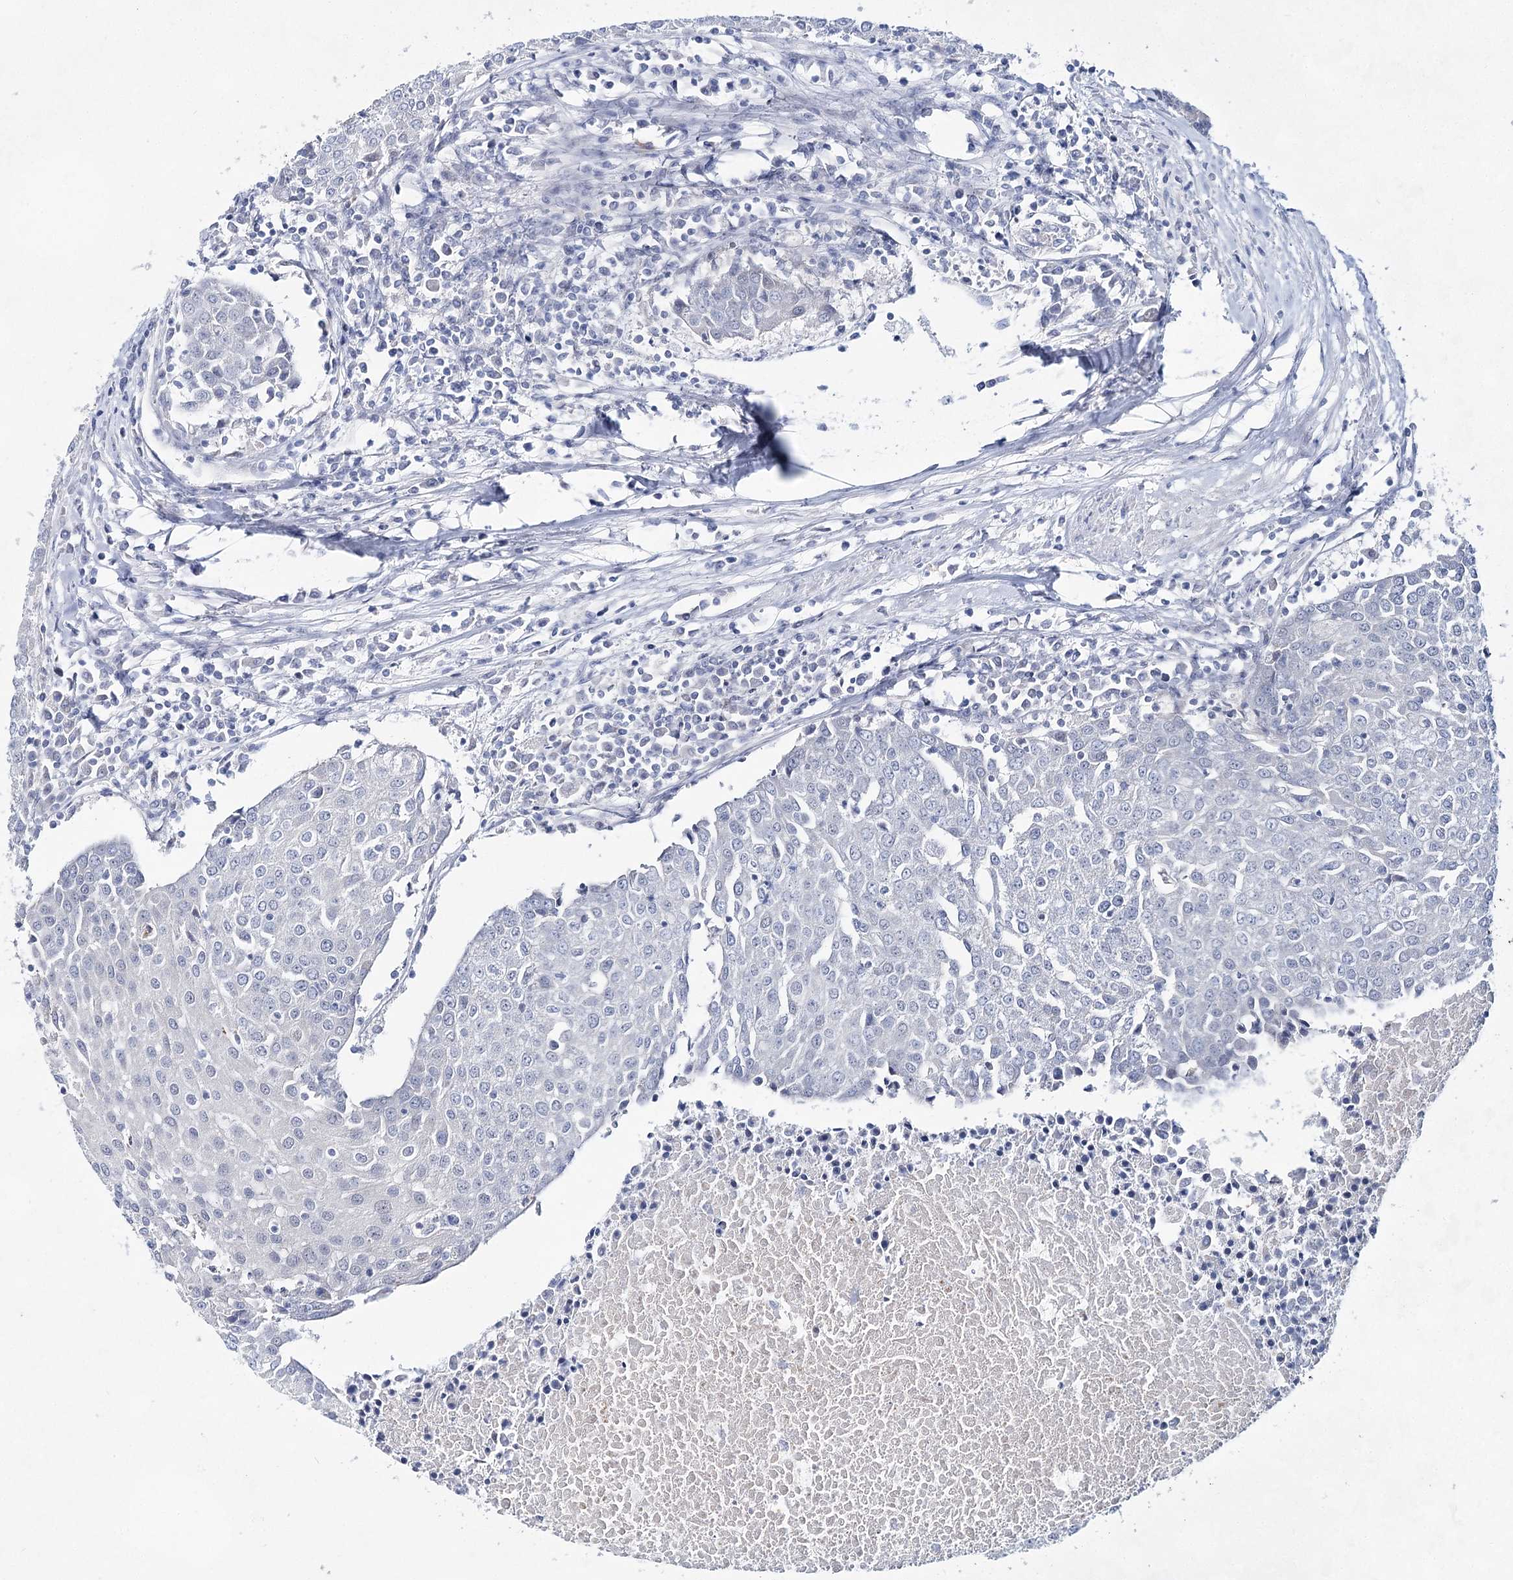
{"staining": {"intensity": "negative", "quantity": "none", "location": "none"}, "tissue": "urothelial cancer", "cell_type": "Tumor cells", "image_type": "cancer", "snomed": [{"axis": "morphology", "description": "Urothelial carcinoma, High grade"}, {"axis": "topography", "description": "Urinary bladder"}], "caption": "Urothelial cancer stained for a protein using immunohistochemistry (IHC) shows no positivity tumor cells.", "gene": "BPHL", "patient": {"sex": "female", "age": 85}}